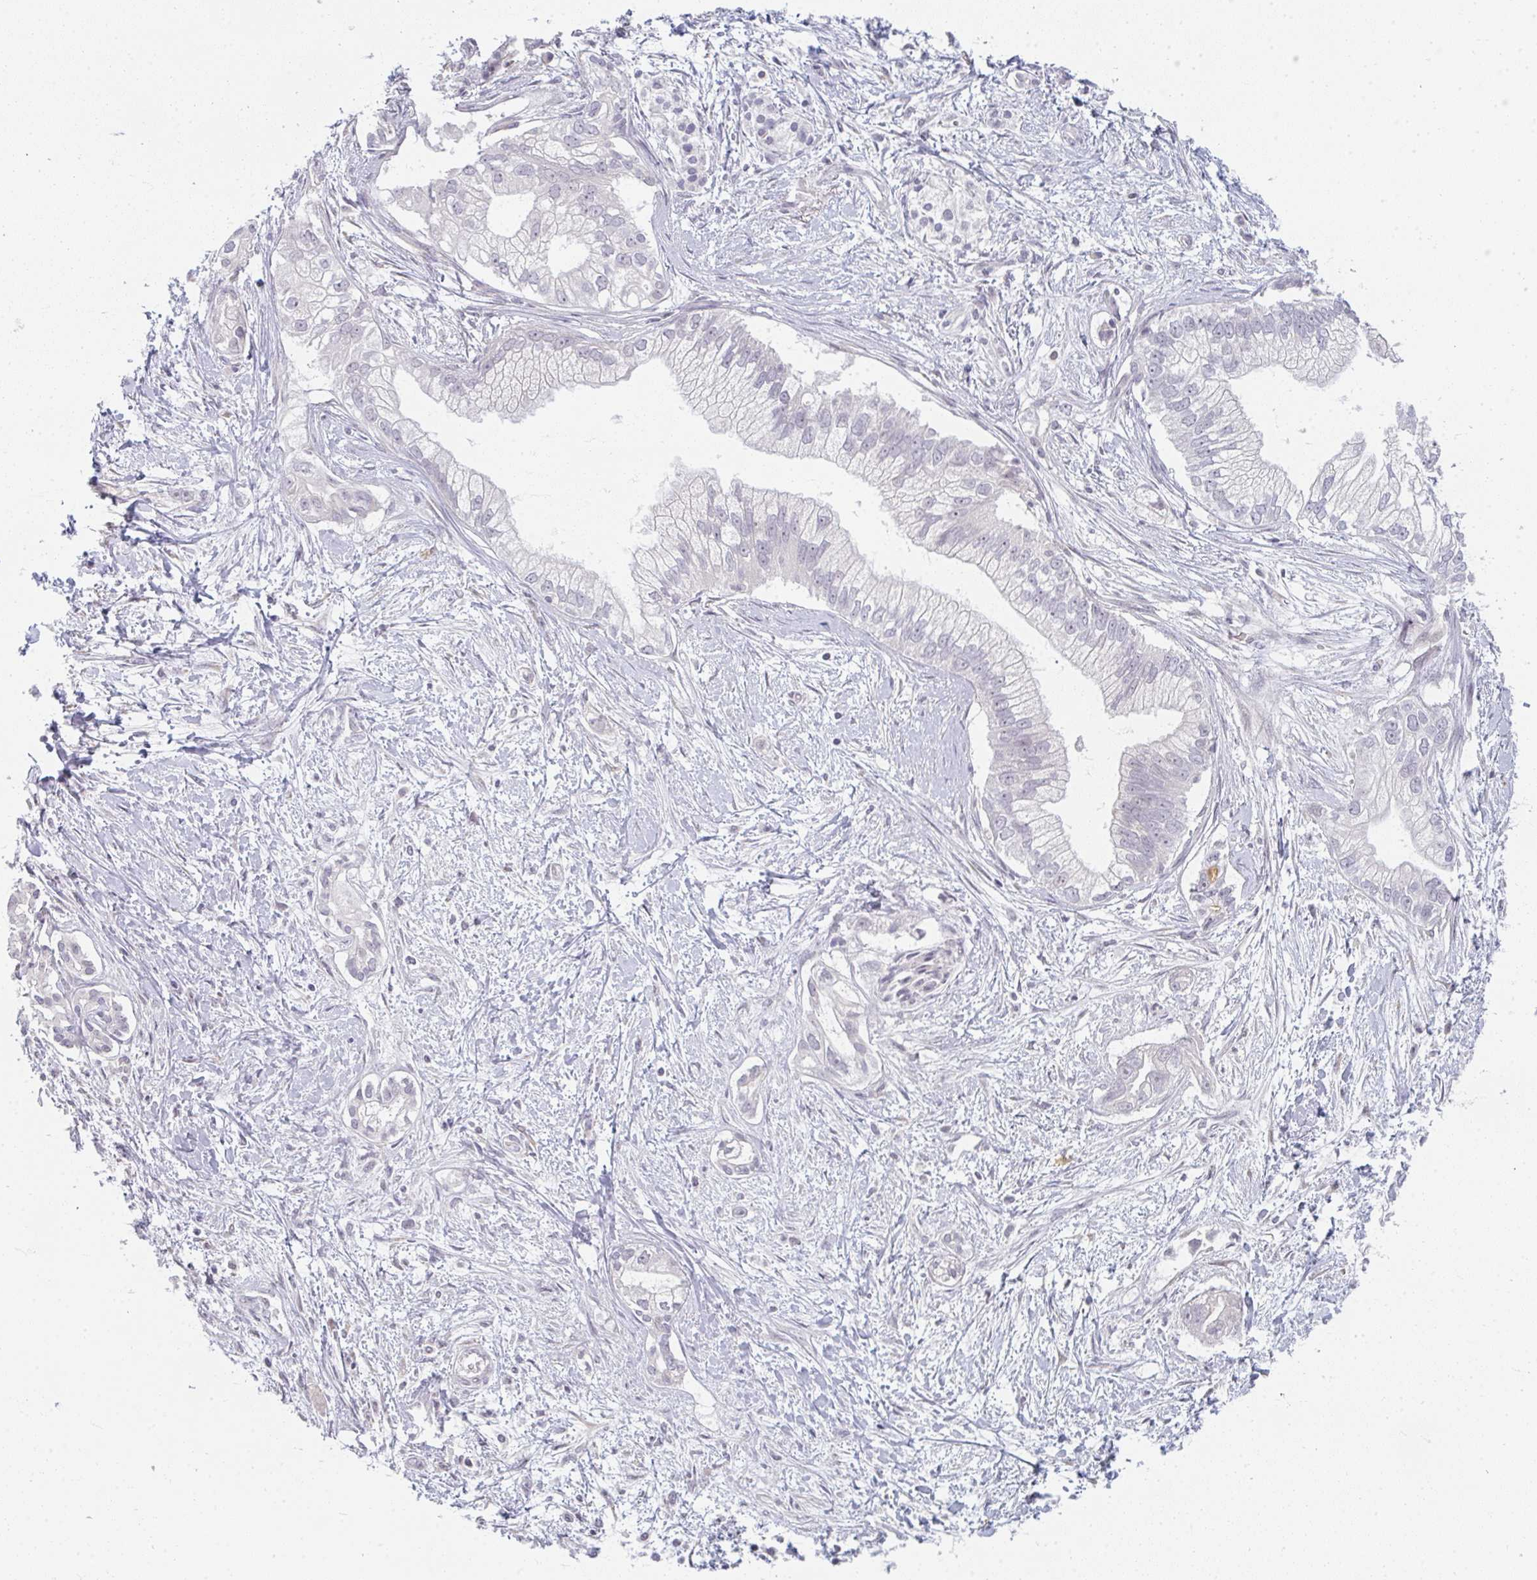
{"staining": {"intensity": "negative", "quantity": "none", "location": "none"}, "tissue": "pancreatic cancer", "cell_type": "Tumor cells", "image_type": "cancer", "snomed": [{"axis": "morphology", "description": "Adenocarcinoma, NOS"}, {"axis": "topography", "description": "Pancreas"}], "caption": "Tumor cells are negative for brown protein staining in pancreatic cancer.", "gene": "RBBP6", "patient": {"sex": "male", "age": 70}}